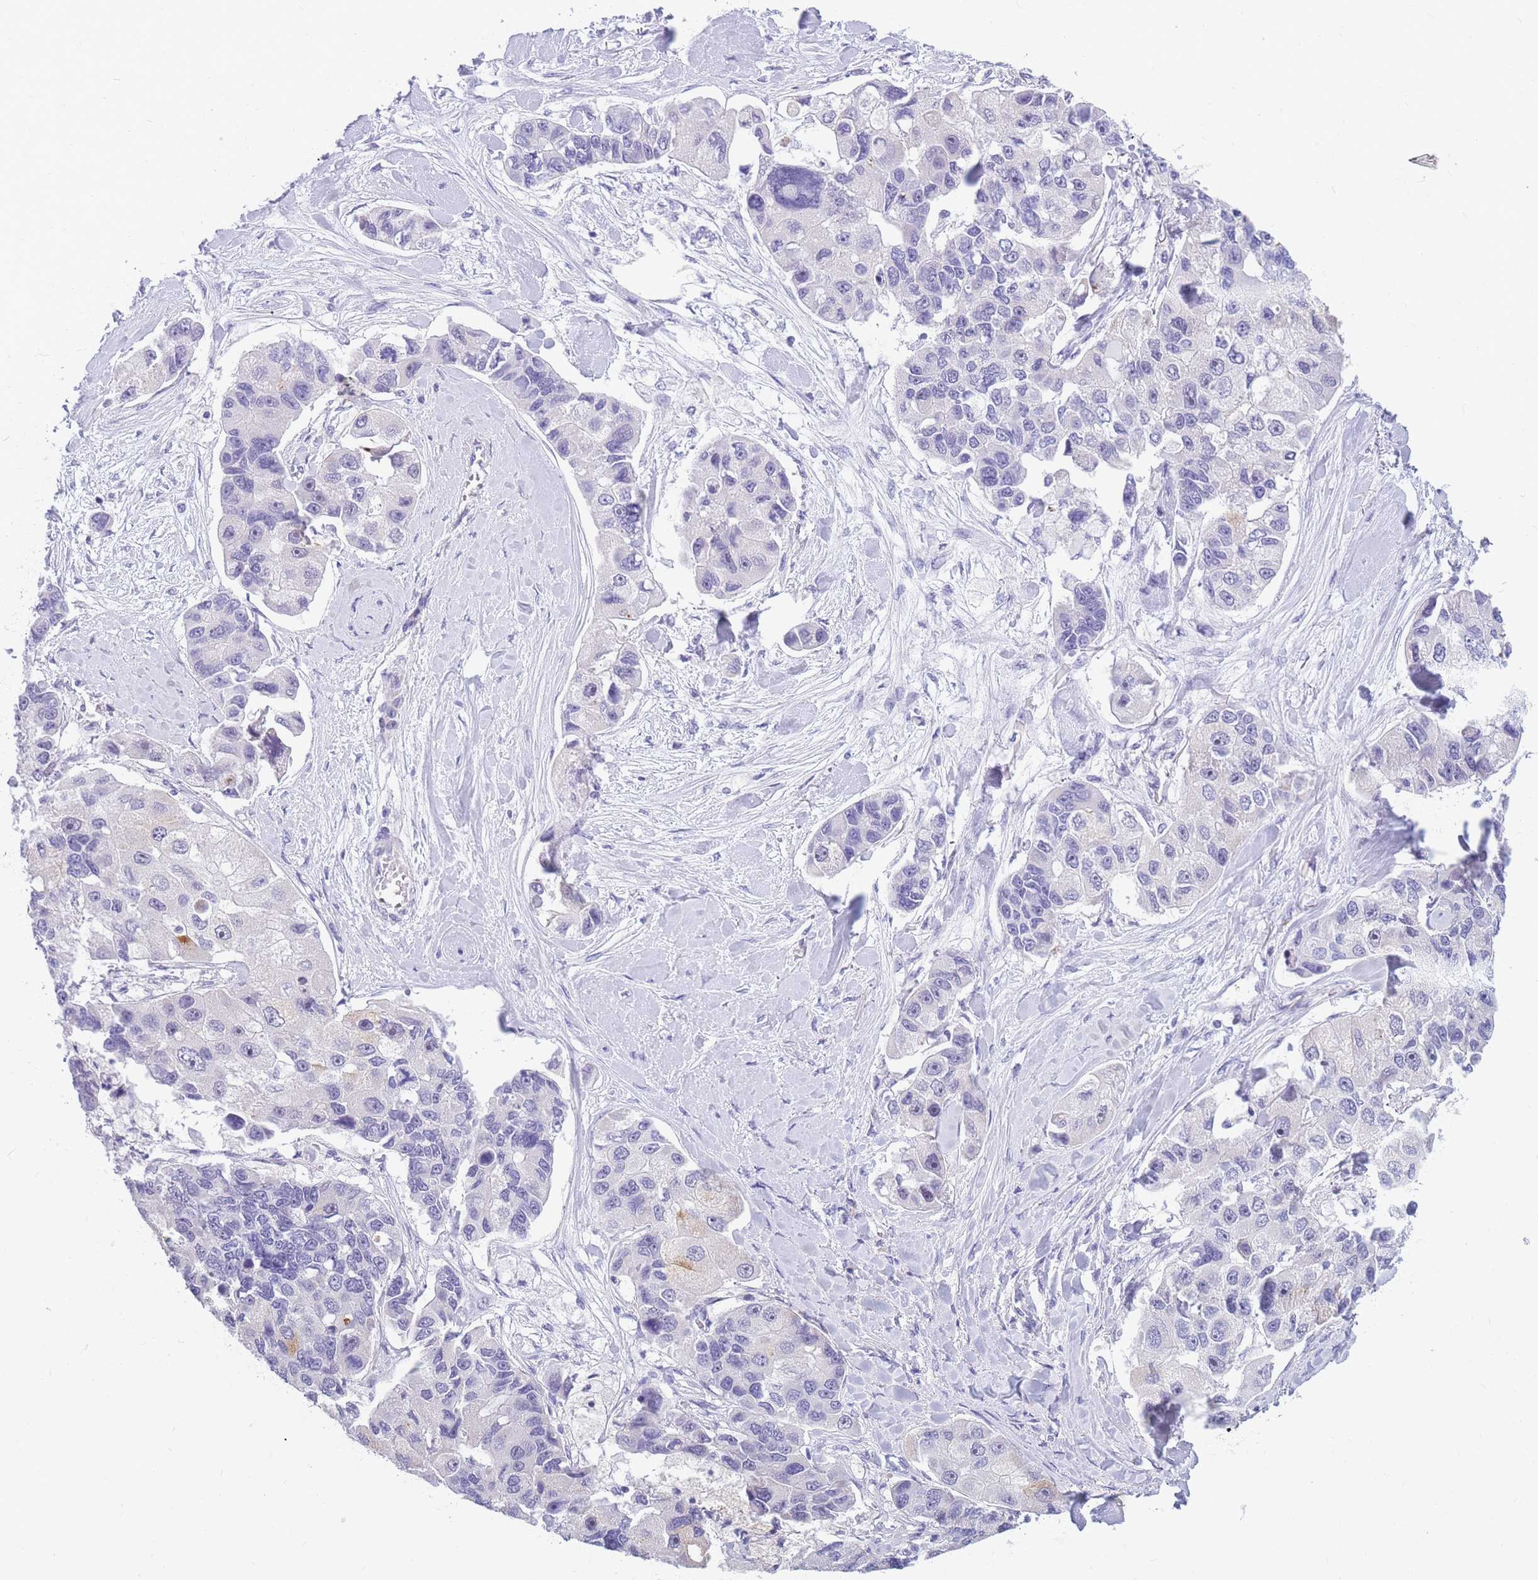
{"staining": {"intensity": "negative", "quantity": "none", "location": "none"}, "tissue": "lung cancer", "cell_type": "Tumor cells", "image_type": "cancer", "snomed": [{"axis": "morphology", "description": "Adenocarcinoma, NOS"}, {"axis": "topography", "description": "Lung"}], "caption": "Tumor cells show no significant protein expression in adenocarcinoma (lung). The staining was performed using DAB to visualize the protein expression in brown, while the nuclei were stained in blue with hematoxylin (Magnification: 20x).", "gene": "DDX49", "patient": {"sex": "female", "age": 54}}